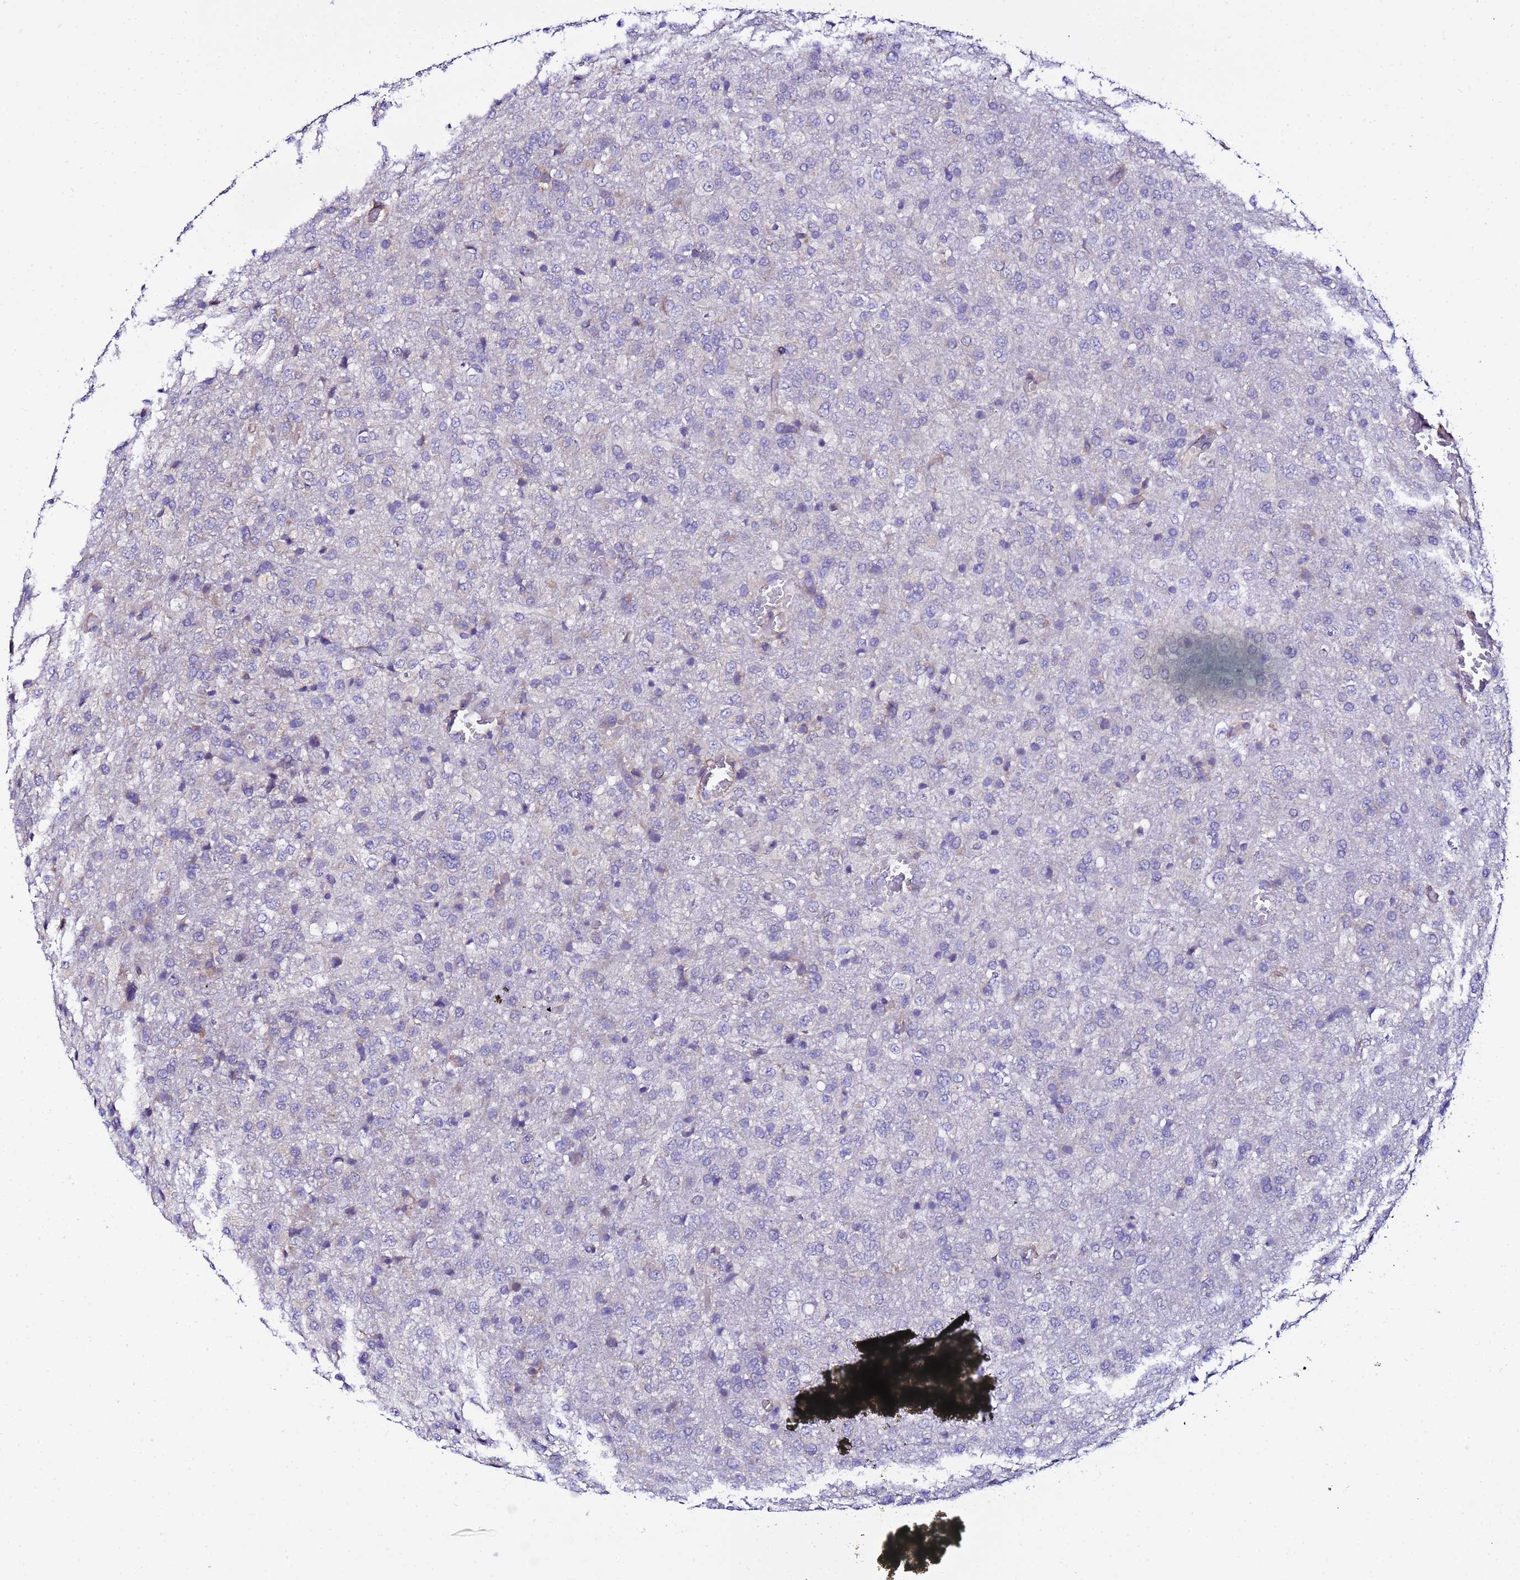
{"staining": {"intensity": "negative", "quantity": "none", "location": "none"}, "tissue": "glioma", "cell_type": "Tumor cells", "image_type": "cancer", "snomed": [{"axis": "morphology", "description": "Glioma, malignant, High grade"}, {"axis": "topography", "description": "Brain"}], "caption": "Immunohistochemical staining of malignant glioma (high-grade) shows no significant expression in tumor cells. (DAB immunohistochemistry visualized using brightfield microscopy, high magnification).", "gene": "JRKL", "patient": {"sex": "female", "age": 74}}